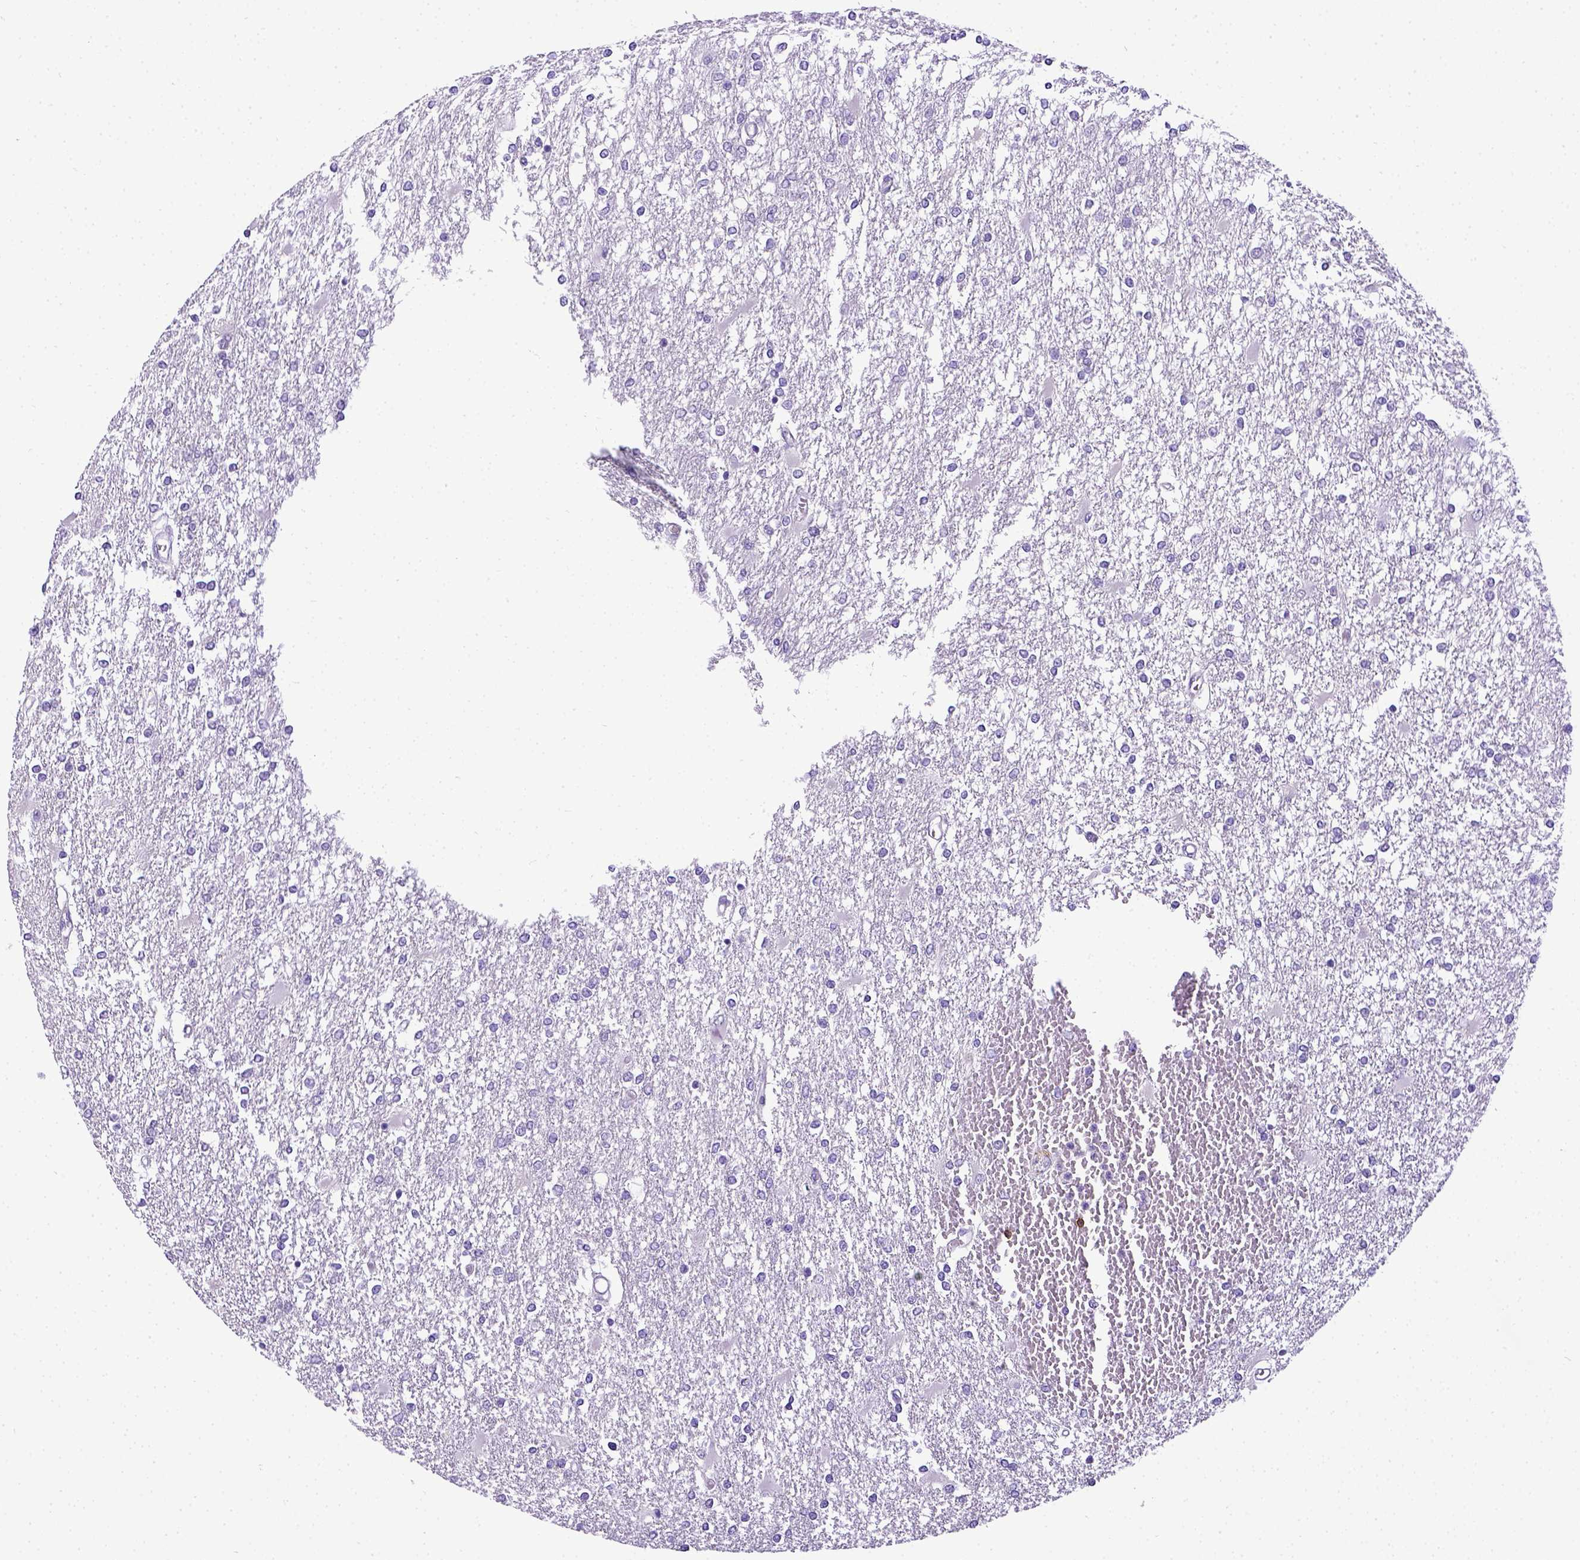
{"staining": {"intensity": "negative", "quantity": "none", "location": "none"}, "tissue": "glioma", "cell_type": "Tumor cells", "image_type": "cancer", "snomed": [{"axis": "morphology", "description": "Glioma, malignant, High grade"}, {"axis": "topography", "description": "Cerebral cortex"}], "caption": "The micrograph demonstrates no significant positivity in tumor cells of malignant glioma (high-grade). The staining was performed using DAB (3,3'-diaminobenzidine) to visualize the protein expression in brown, while the nuclei were stained in blue with hematoxylin (Magnification: 20x).", "gene": "CD3E", "patient": {"sex": "male", "age": 79}}